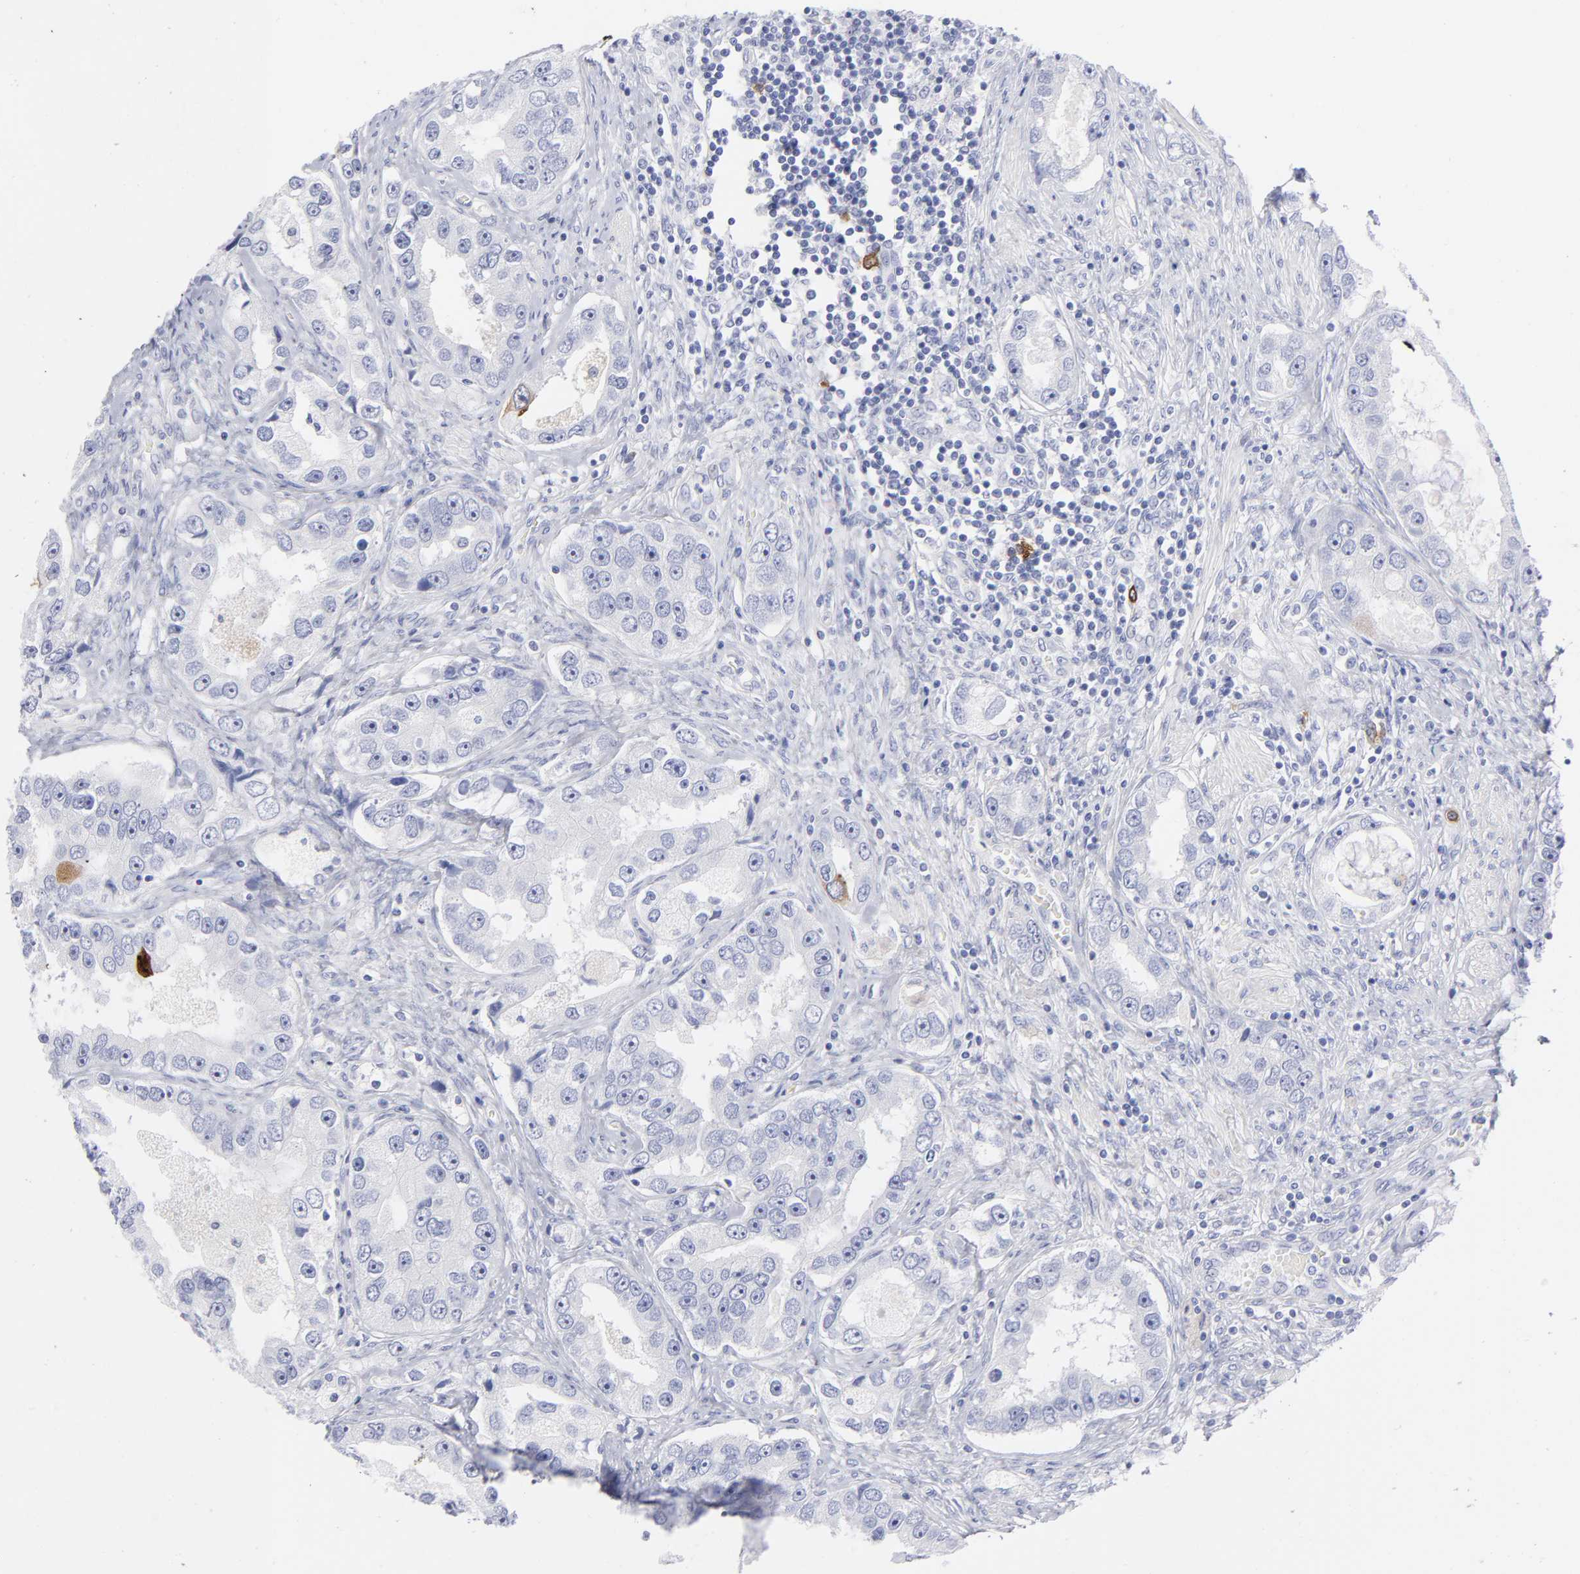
{"staining": {"intensity": "strong", "quantity": "<25%", "location": "cytoplasmic/membranous"}, "tissue": "prostate cancer", "cell_type": "Tumor cells", "image_type": "cancer", "snomed": [{"axis": "morphology", "description": "Adenocarcinoma, High grade"}, {"axis": "topography", "description": "Prostate"}], "caption": "Tumor cells demonstrate strong cytoplasmic/membranous expression in about <25% of cells in prostate cancer.", "gene": "CCNB1", "patient": {"sex": "male", "age": 63}}